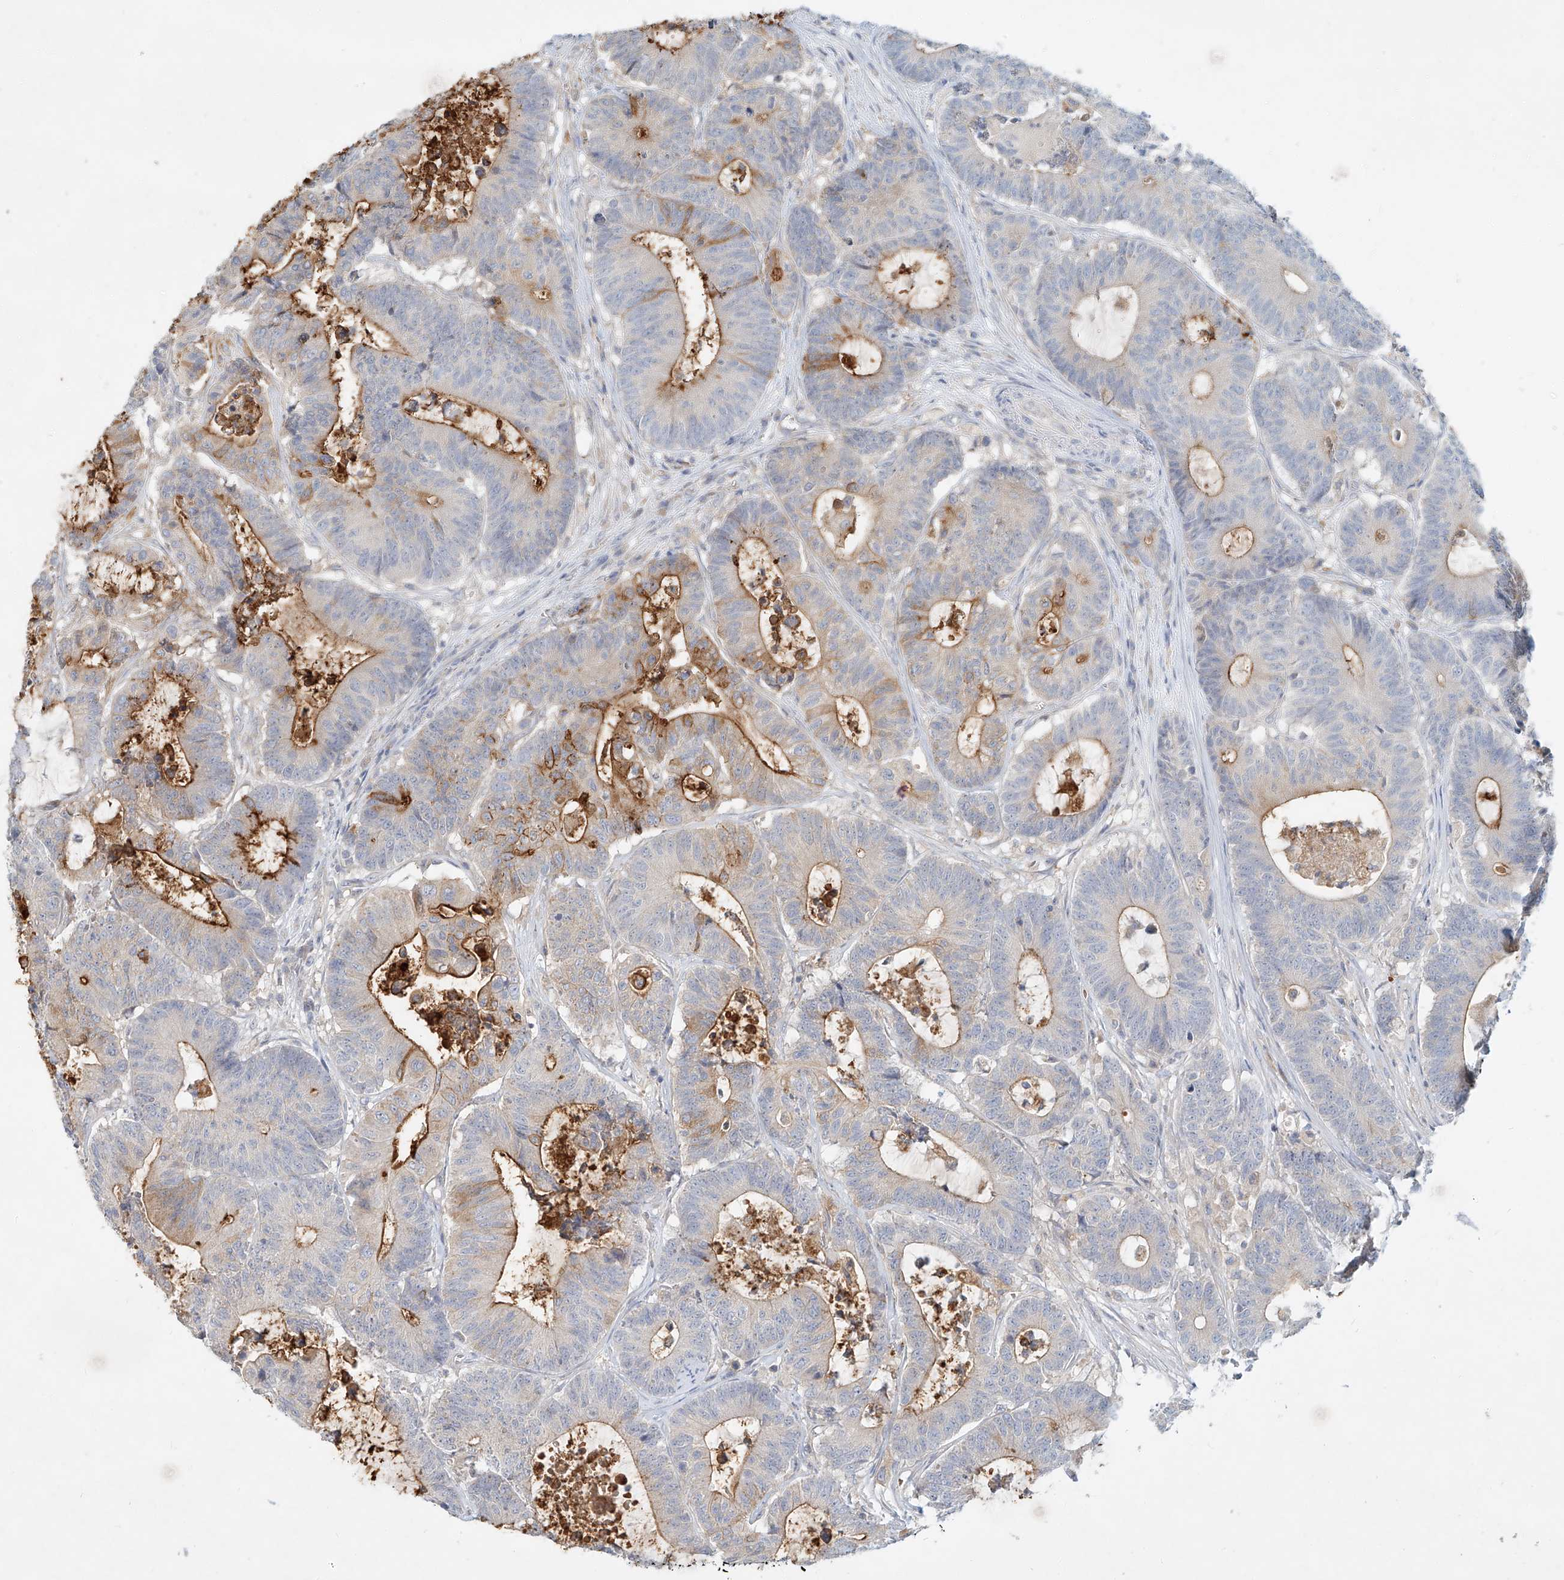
{"staining": {"intensity": "moderate", "quantity": "25%-75%", "location": "cytoplasmic/membranous"}, "tissue": "colorectal cancer", "cell_type": "Tumor cells", "image_type": "cancer", "snomed": [{"axis": "morphology", "description": "Adenocarcinoma, NOS"}, {"axis": "topography", "description": "Colon"}], "caption": "Immunohistochemical staining of colorectal cancer reveals moderate cytoplasmic/membranous protein expression in approximately 25%-75% of tumor cells.", "gene": "SYTL3", "patient": {"sex": "female", "age": 84}}